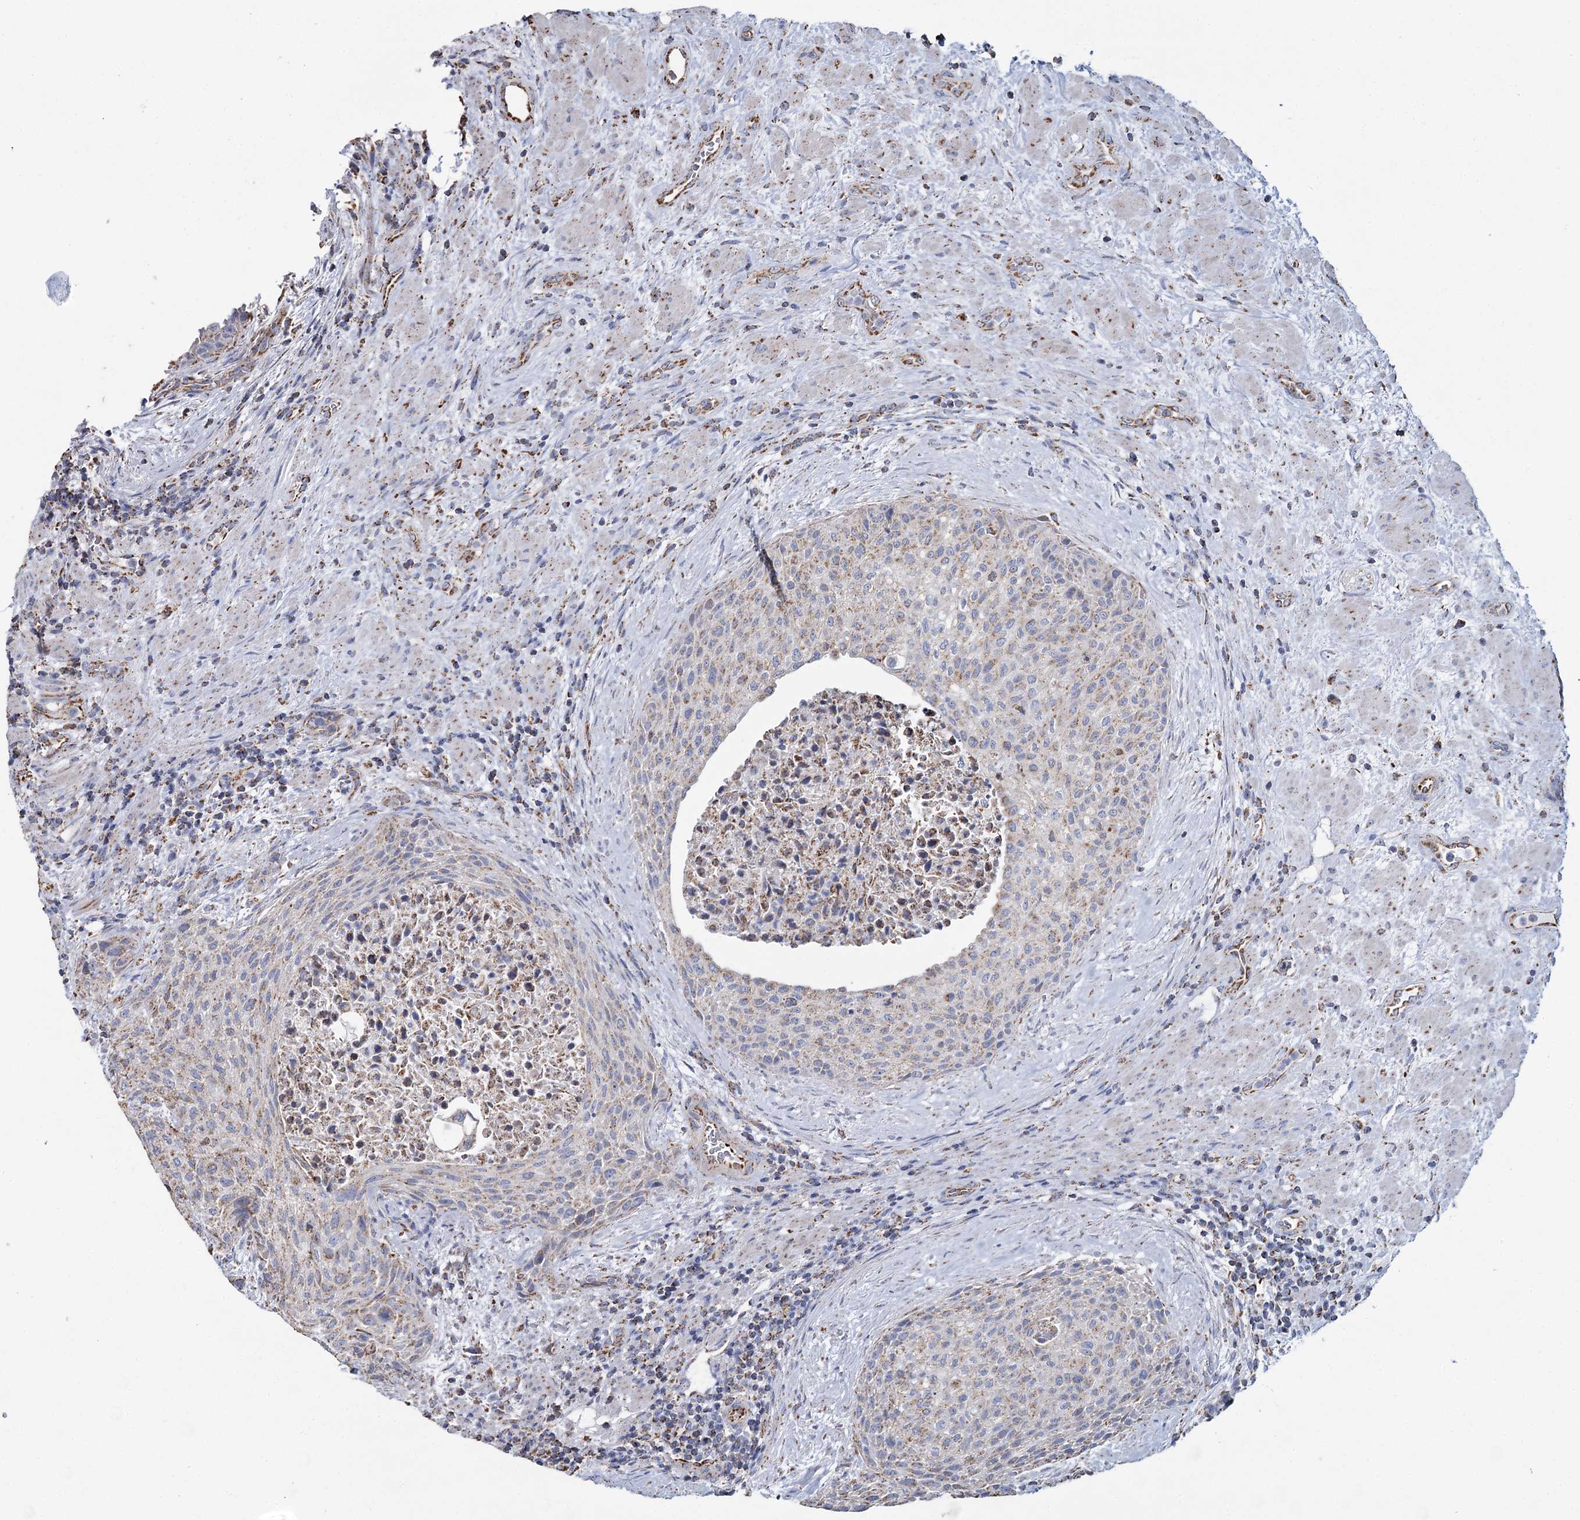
{"staining": {"intensity": "weak", "quantity": ">75%", "location": "cytoplasmic/membranous"}, "tissue": "urothelial cancer", "cell_type": "Tumor cells", "image_type": "cancer", "snomed": [{"axis": "morphology", "description": "Normal tissue, NOS"}, {"axis": "morphology", "description": "Urothelial carcinoma, NOS"}, {"axis": "topography", "description": "Urinary bladder"}, {"axis": "topography", "description": "Peripheral nerve tissue"}], "caption": "Transitional cell carcinoma stained with a protein marker demonstrates weak staining in tumor cells.", "gene": "MRPL44", "patient": {"sex": "male", "age": 35}}